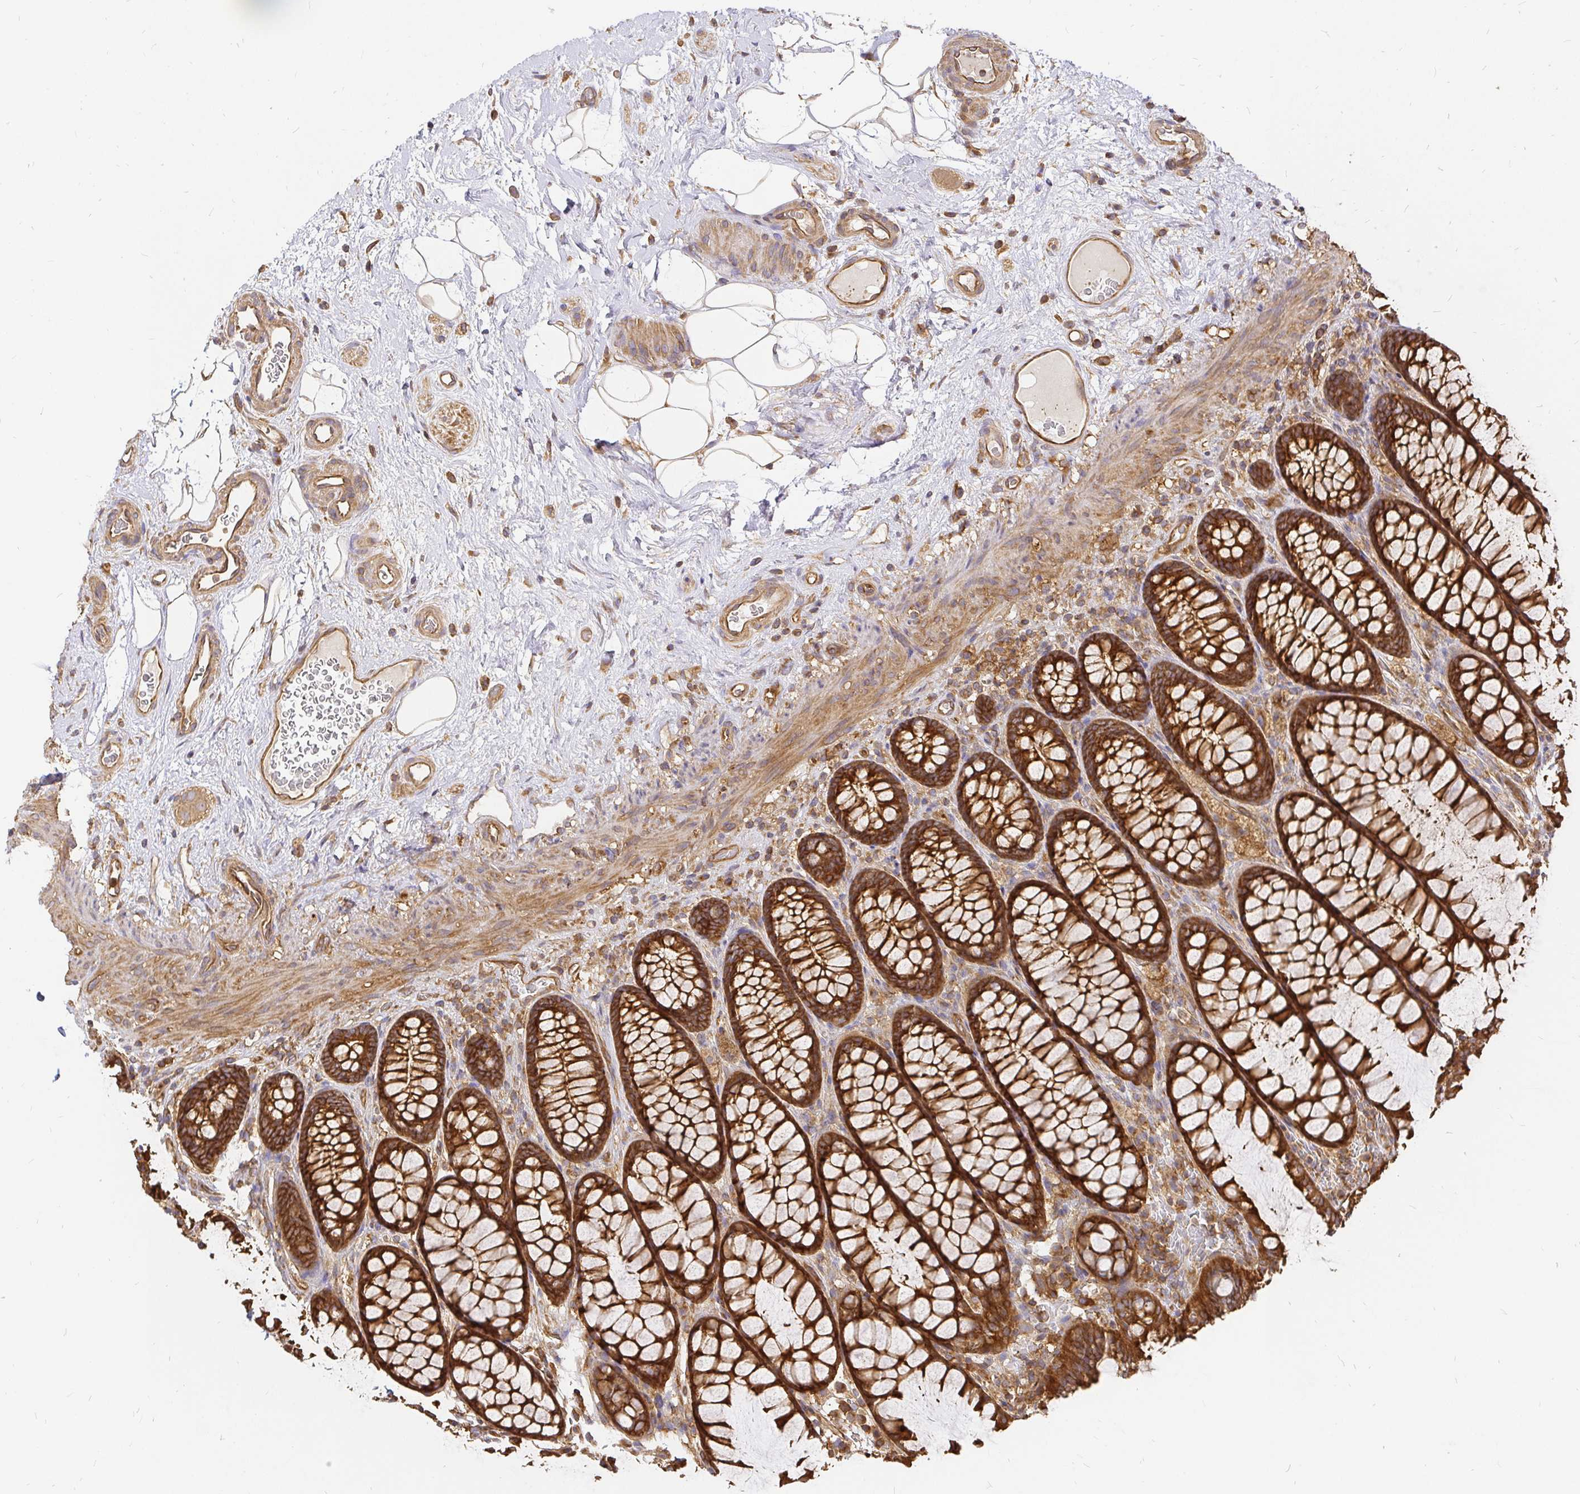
{"staining": {"intensity": "strong", "quantity": ">75%", "location": "cytoplasmic/membranous"}, "tissue": "rectum", "cell_type": "Glandular cells", "image_type": "normal", "snomed": [{"axis": "morphology", "description": "Normal tissue, NOS"}, {"axis": "topography", "description": "Rectum"}], "caption": "Glandular cells show high levels of strong cytoplasmic/membranous staining in about >75% of cells in normal rectum.", "gene": "KIF5B", "patient": {"sex": "female", "age": 67}}